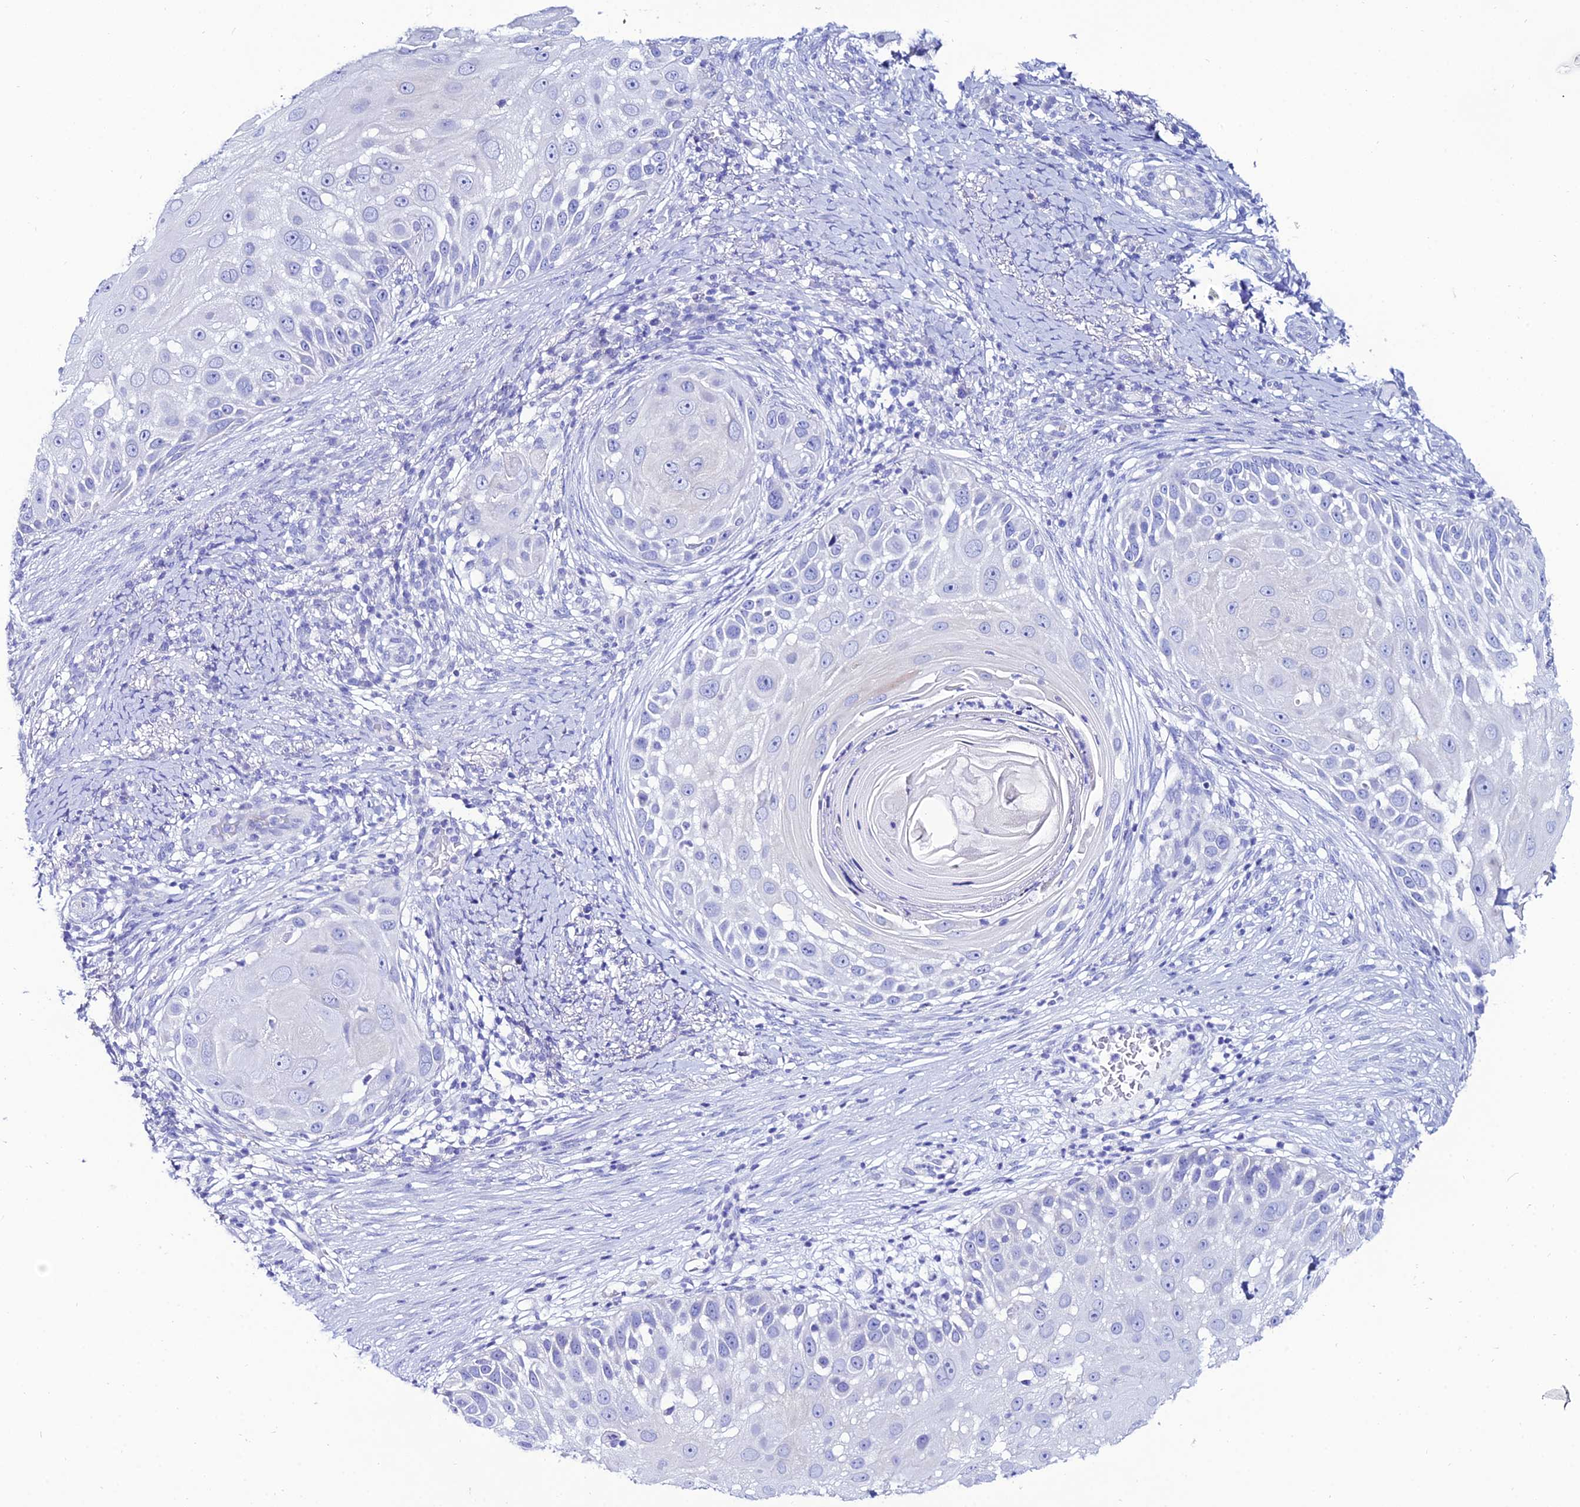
{"staining": {"intensity": "negative", "quantity": "none", "location": "none"}, "tissue": "skin cancer", "cell_type": "Tumor cells", "image_type": "cancer", "snomed": [{"axis": "morphology", "description": "Squamous cell carcinoma, NOS"}, {"axis": "topography", "description": "Skin"}], "caption": "There is no significant staining in tumor cells of skin cancer (squamous cell carcinoma).", "gene": "OR4D5", "patient": {"sex": "female", "age": 44}}